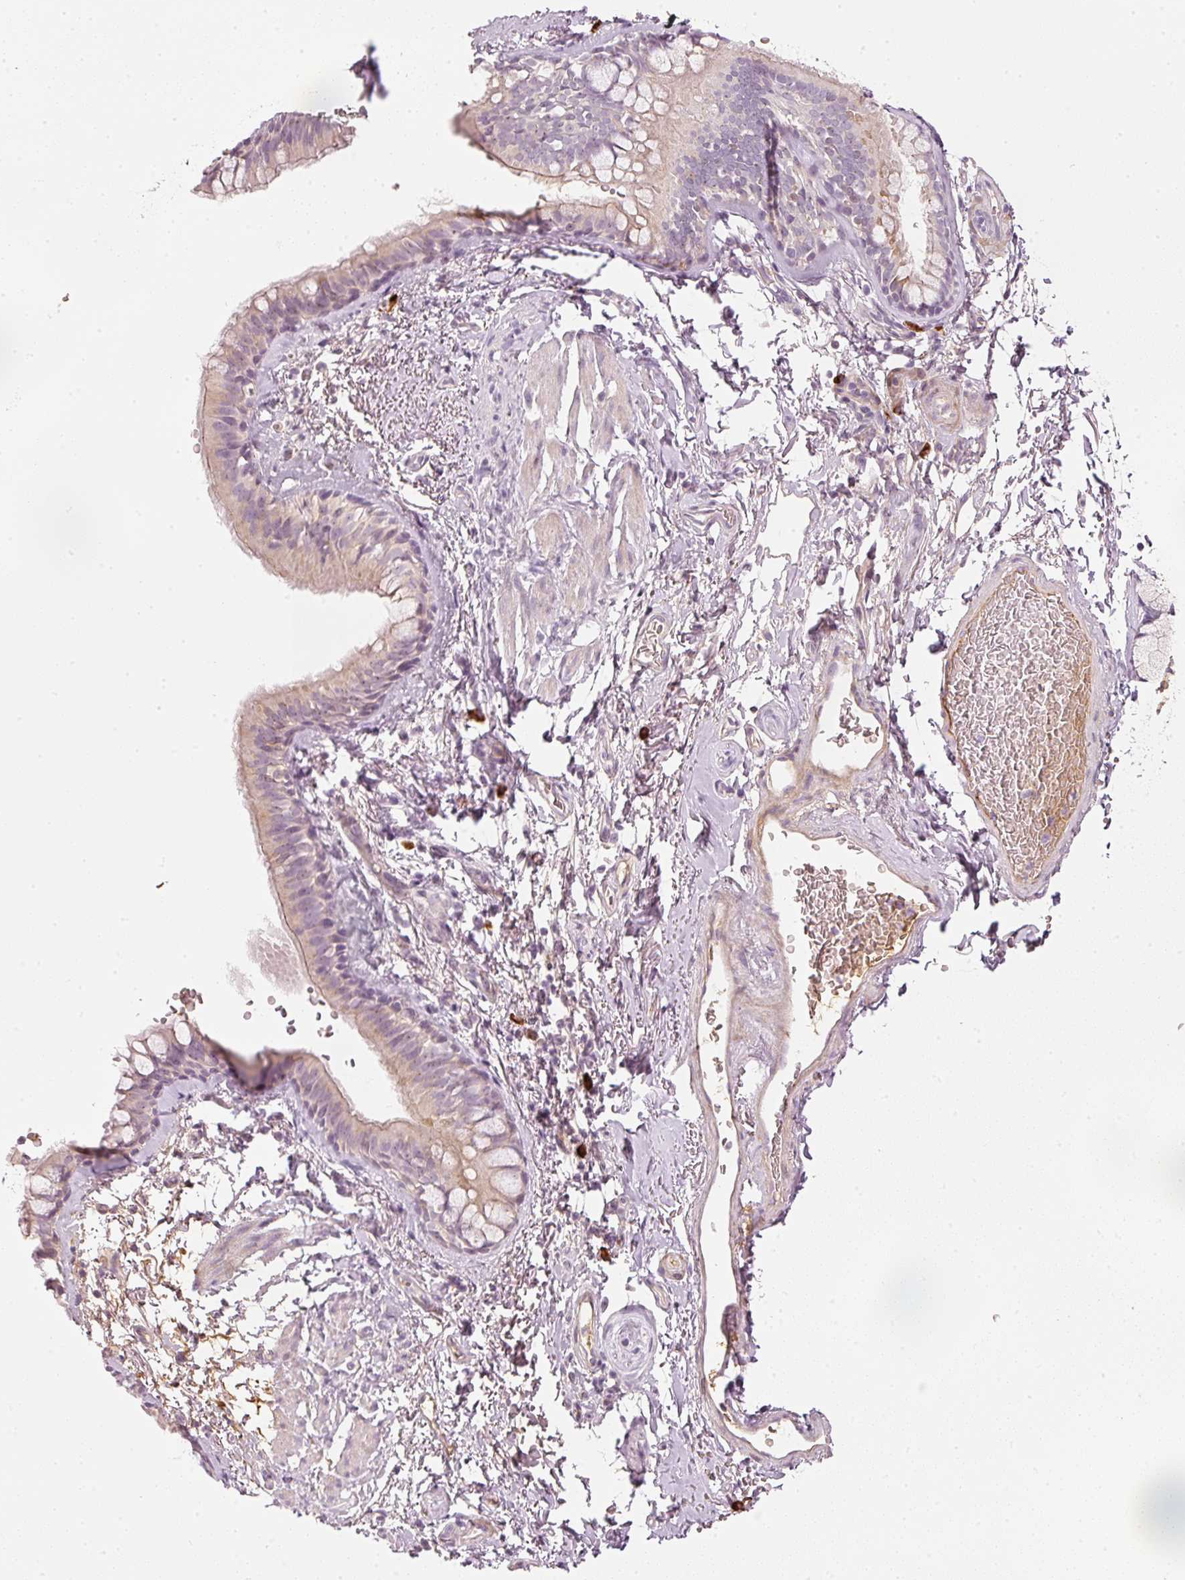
{"staining": {"intensity": "weak", "quantity": "25%-75%", "location": "cytoplasmic/membranous,nuclear"}, "tissue": "bronchus", "cell_type": "Respiratory epithelial cells", "image_type": "normal", "snomed": [{"axis": "morphology", "description": "Normal tissue, NOS"}, {"axis": "topography", "description": "Bronchus"}], "caption": "A micrograph of bronchus stained for a protein exhibits weak cytoplasmic/membranous,nuclear brown staining in respiratory epithelial cells. (DAB (3,3'-diaminobenzidine) = brown stain, brightfield microscopy at high magnification).", "gene": "VCAM1", "patient": {"sex": "male", "age": 67}}